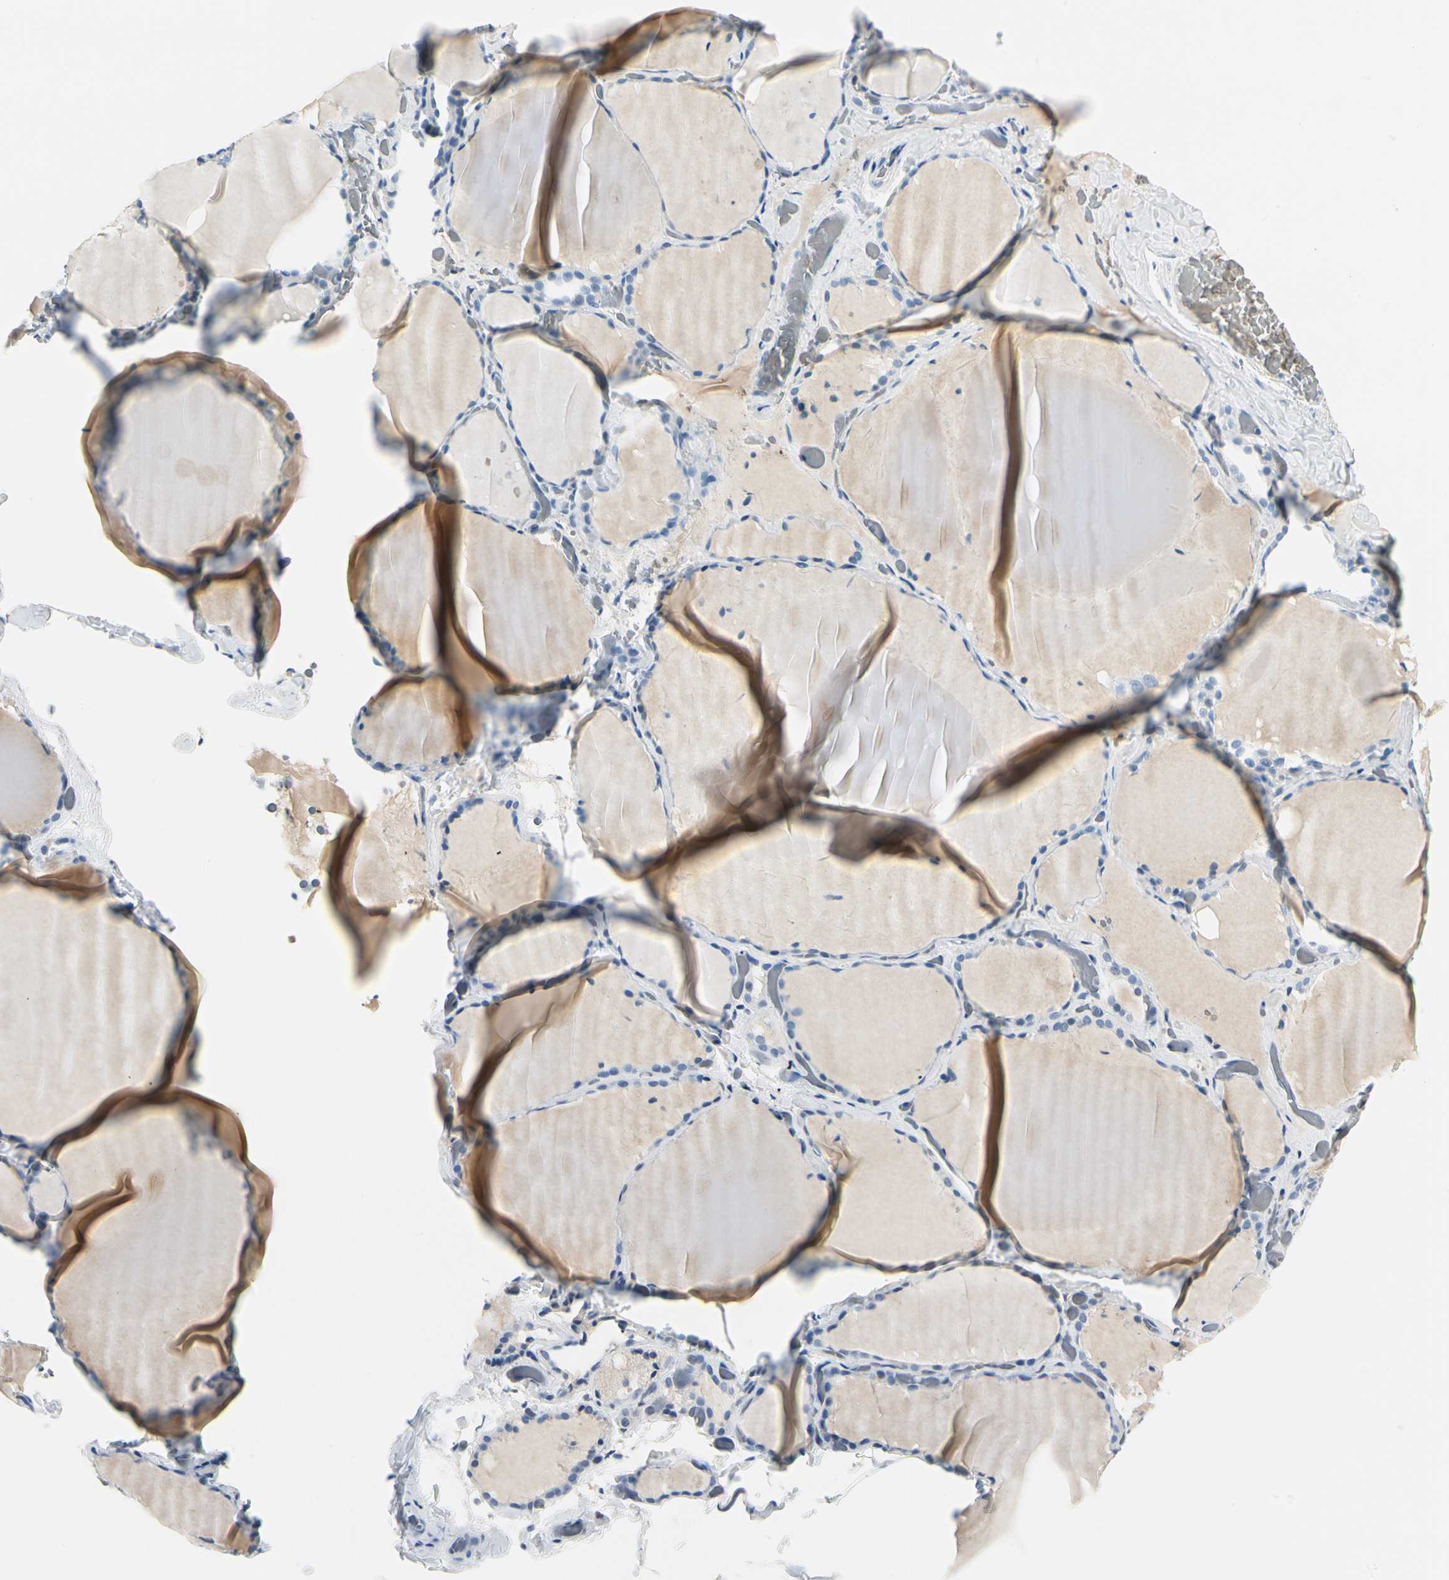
{"staining": {"intensity": "negative", "quantity": "none", "location": "none"}, "tissue": "thyroid gland", "cell_type": "Glandular cells", "image_type": "normal", "snomed": [{"axis": "morphology", "description": "Normal tissue, NOS"}, {"axis": "topography", "description": "Thyroid gland"}], "caption": "Histopathology image shows no significant protein positivity in glandular cells of normal thyroid gland.", "gene": "CA1", "patient": {"sex": "female", "age": 22}}